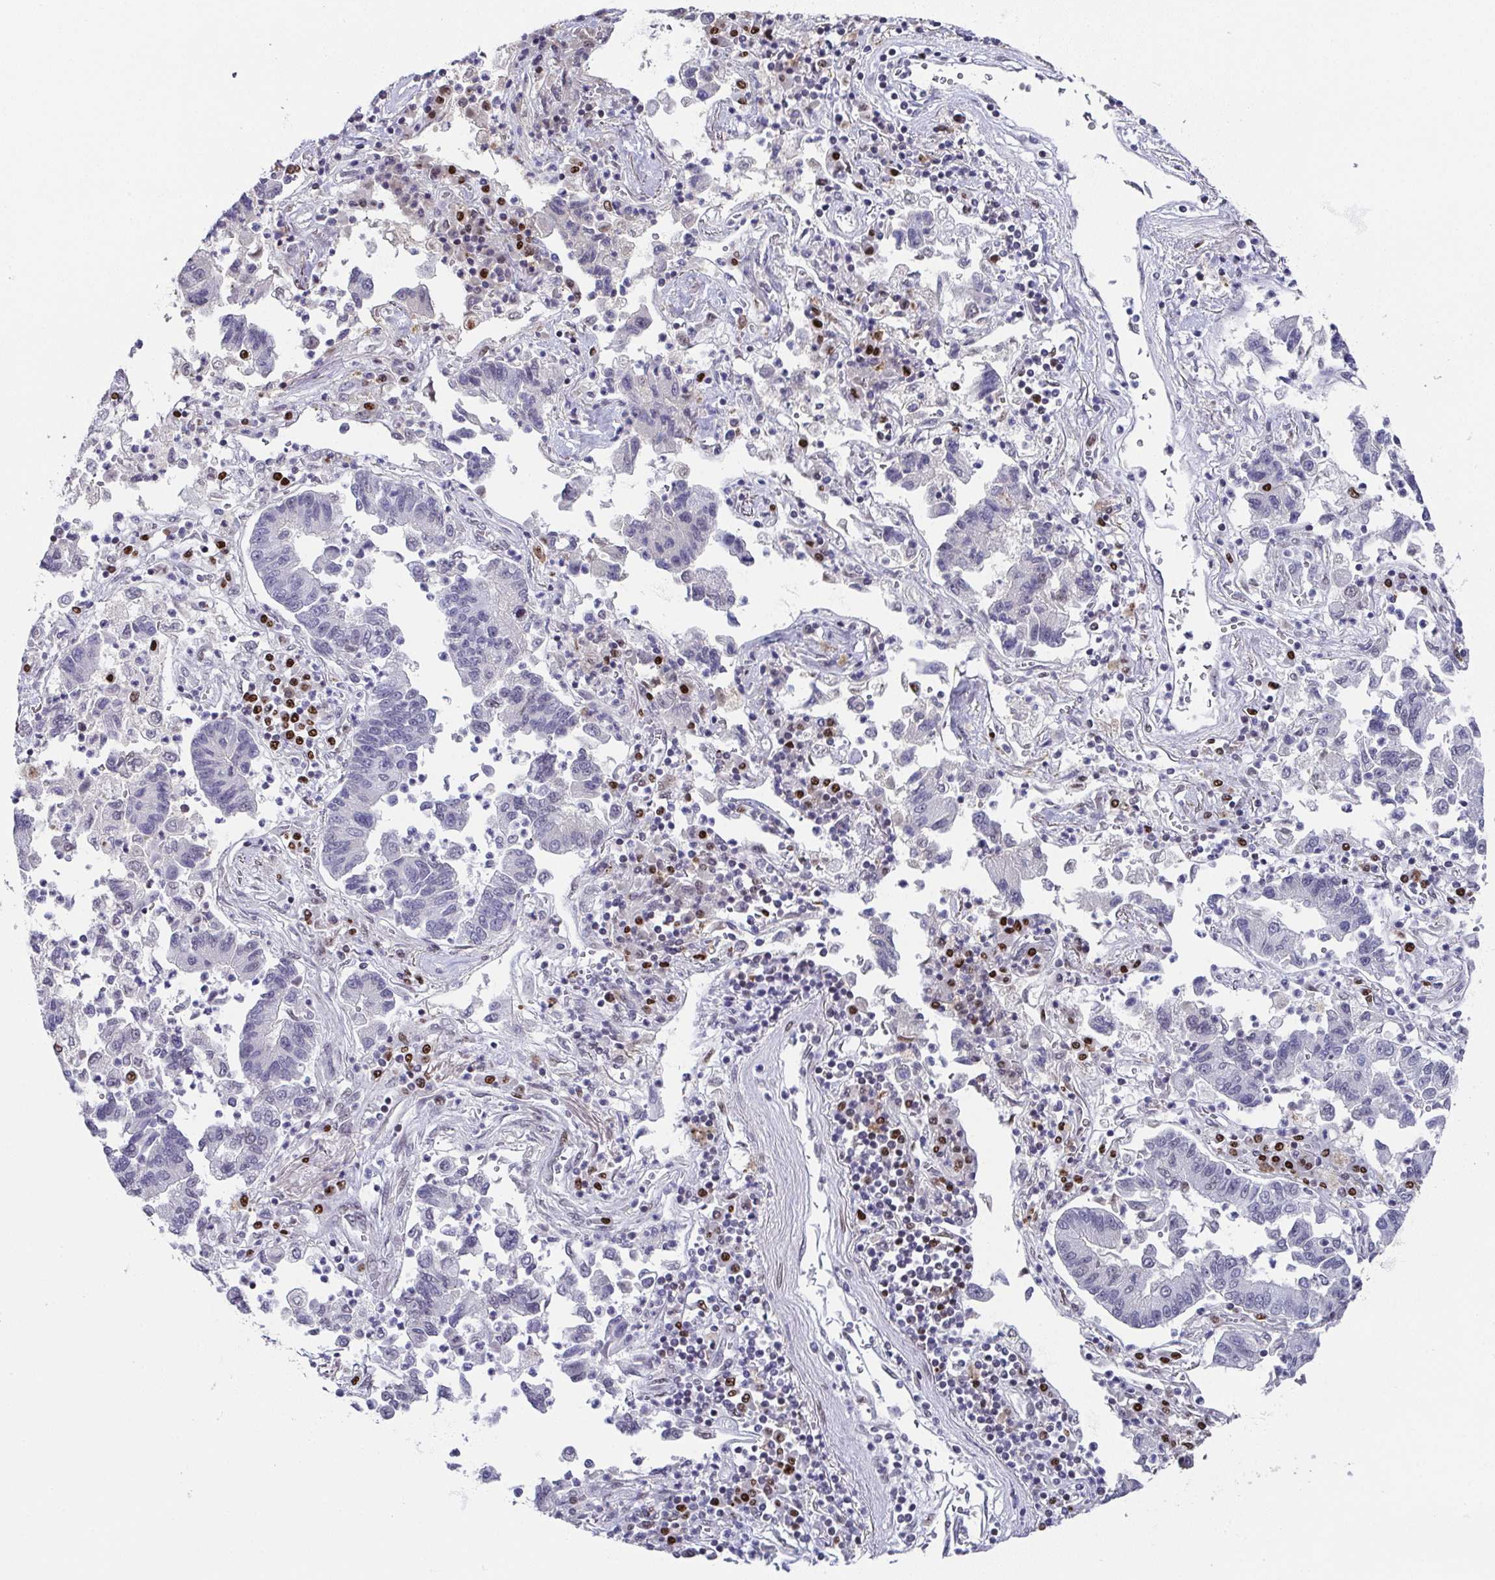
{"staining": {"intensity": "negative", "quantity": "none", "location": "none"}, "tissue": "lung cancer", "cell_type": "Tumor cells", "image_type": "cancer", "snomed": [{"axis": "morphology", "description": "Adenocarcinoma, NOS"}, {"axis": "topography", "description": "Lung"}], "caption": "The micrograph exhibits no staining of tumor cells in lung cancer.", "gene": "RB1", "patient": {"sex": "female", "age": 57}}